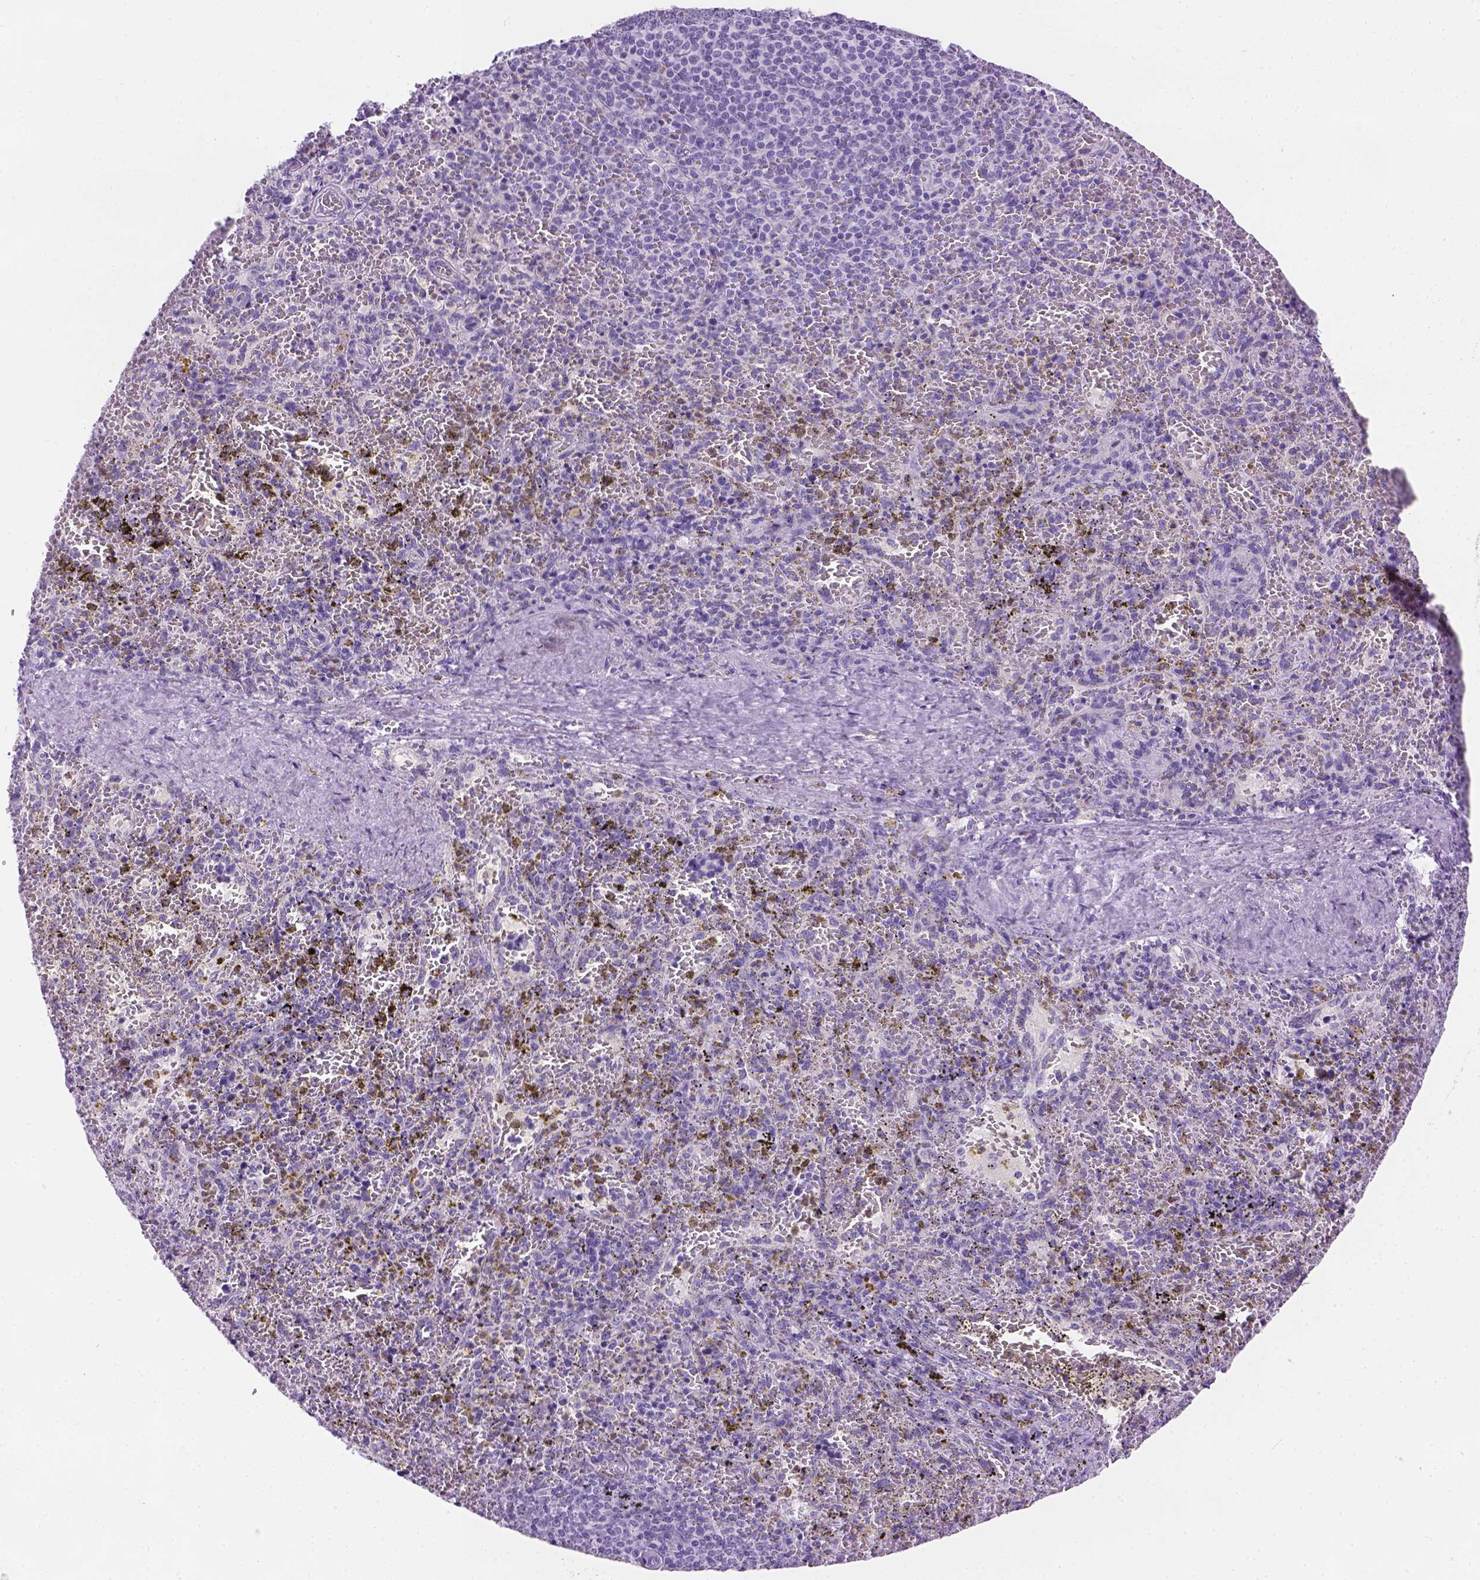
{"staining": {"intensity": "negative", "quantity": "none", "location": "none"}, "tissue": "spleen", "cell_type": "Cells in red pulp", "image_type": "normal", "snomed": [{"axis": "morphology", "description": "Normal tissue, NOS"}, {"axis": "topography", "description": "Spleen"}], "caption": "This is a micrograph of immunohistochemistry (IHC) staining of normal spleen, which shows no expression in cells in red pulp.", "gene": "TMEM38A", "patient": {"sex": "female", "age": 50}}